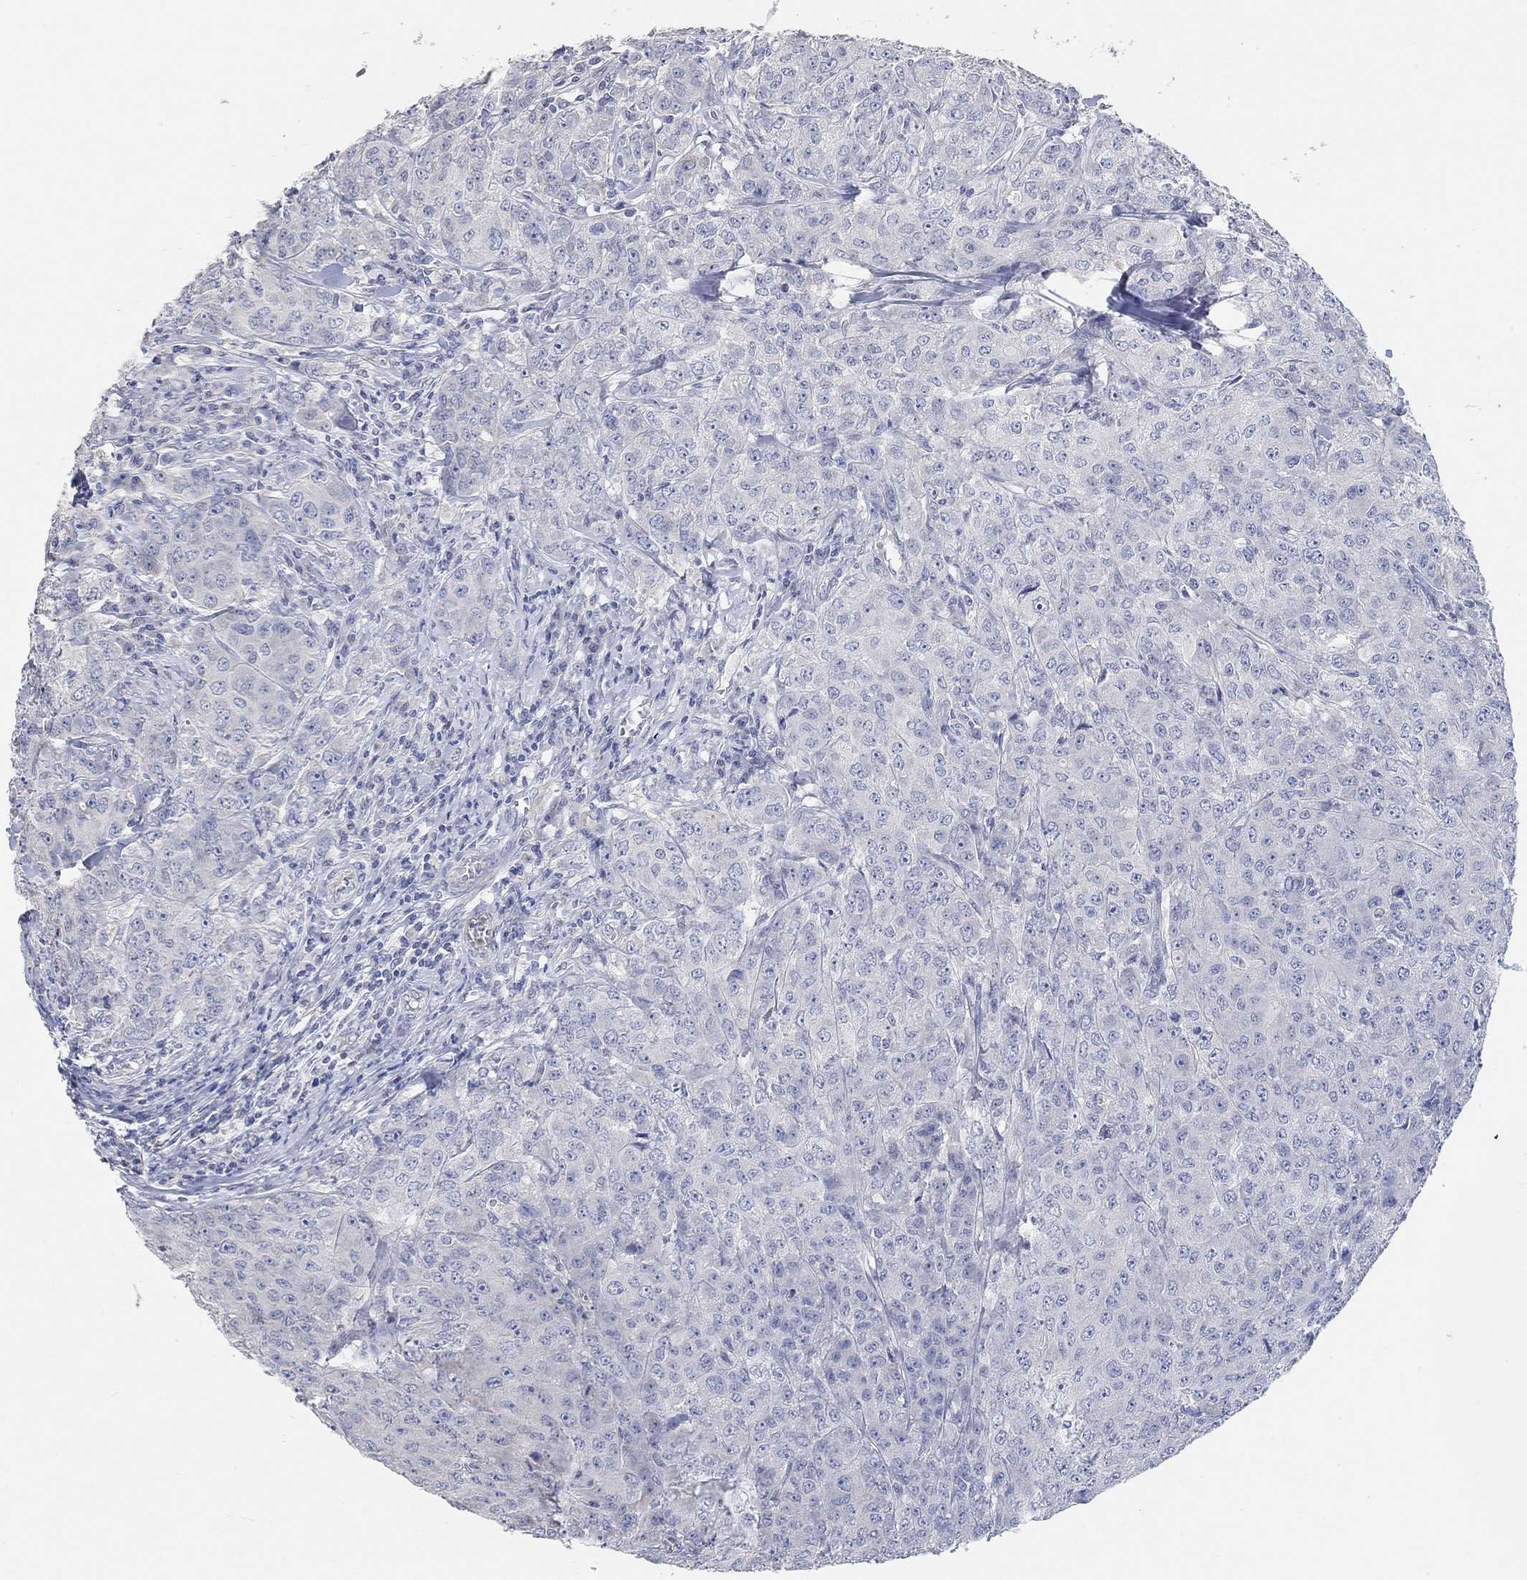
{"staining": {"intensity": "negative", "quantity": "none", "location": "none"}, "tissue": "breast cancer", "cell_type": "Tumor cells", "image_type": "cancer", "snomed": [{"axis": "morphology", "description": "Duct carcinoma"}, {"axis": "topography", "description": "Breast"}], "caption": "An image of human breast cancer (infiltrating ductal carcinoma) is negative for staining in tumor cells. (DAB immunohistochemistry visualized using brightfield microscopy, high magnification).", "gene": "NLRP14", "patient": {"sex": "female", "age": 43}}